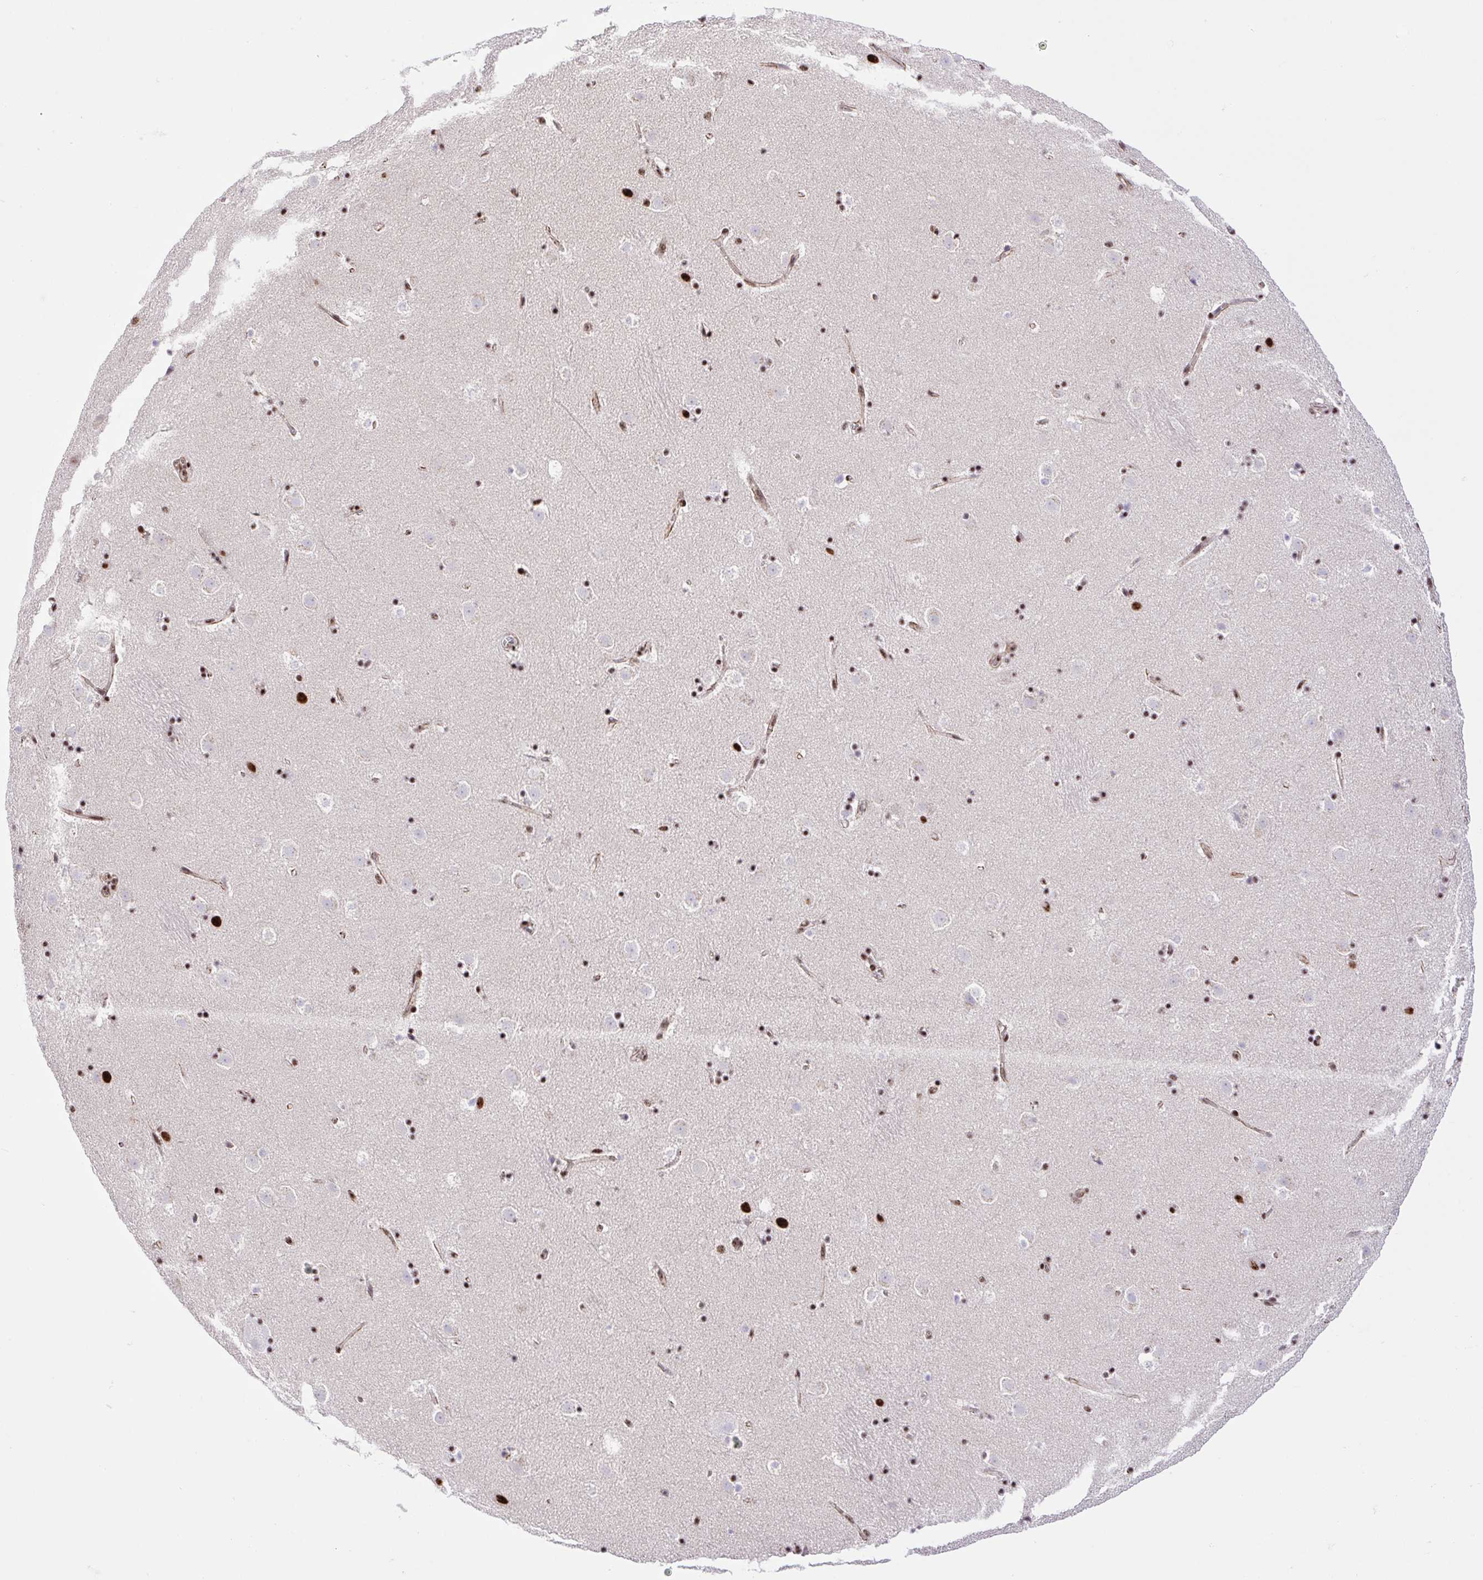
{"staining": {"intensity": "strong", "quantity": "<25%", "location": "nuclear"}, "tissue": "caudate", "cell_type": "Glial cells", "image_type": "normal", "snomed": [{"axis": "morphology", "description": "Normal tissue, NOS"}, {"axis": "topography", "description": "Lateral ventricle wall"}], "caption": "Immunohistochemistry image of unremarkable caudate: human caudate stained using immunohistochemistry (IHC) shows medium levels of strong protein expression localized specifically in the nuclear of glial cells, appearing as a nuclear brown color.", "gene": "ERG", "patient": {"sex": "male", "age": 37}}